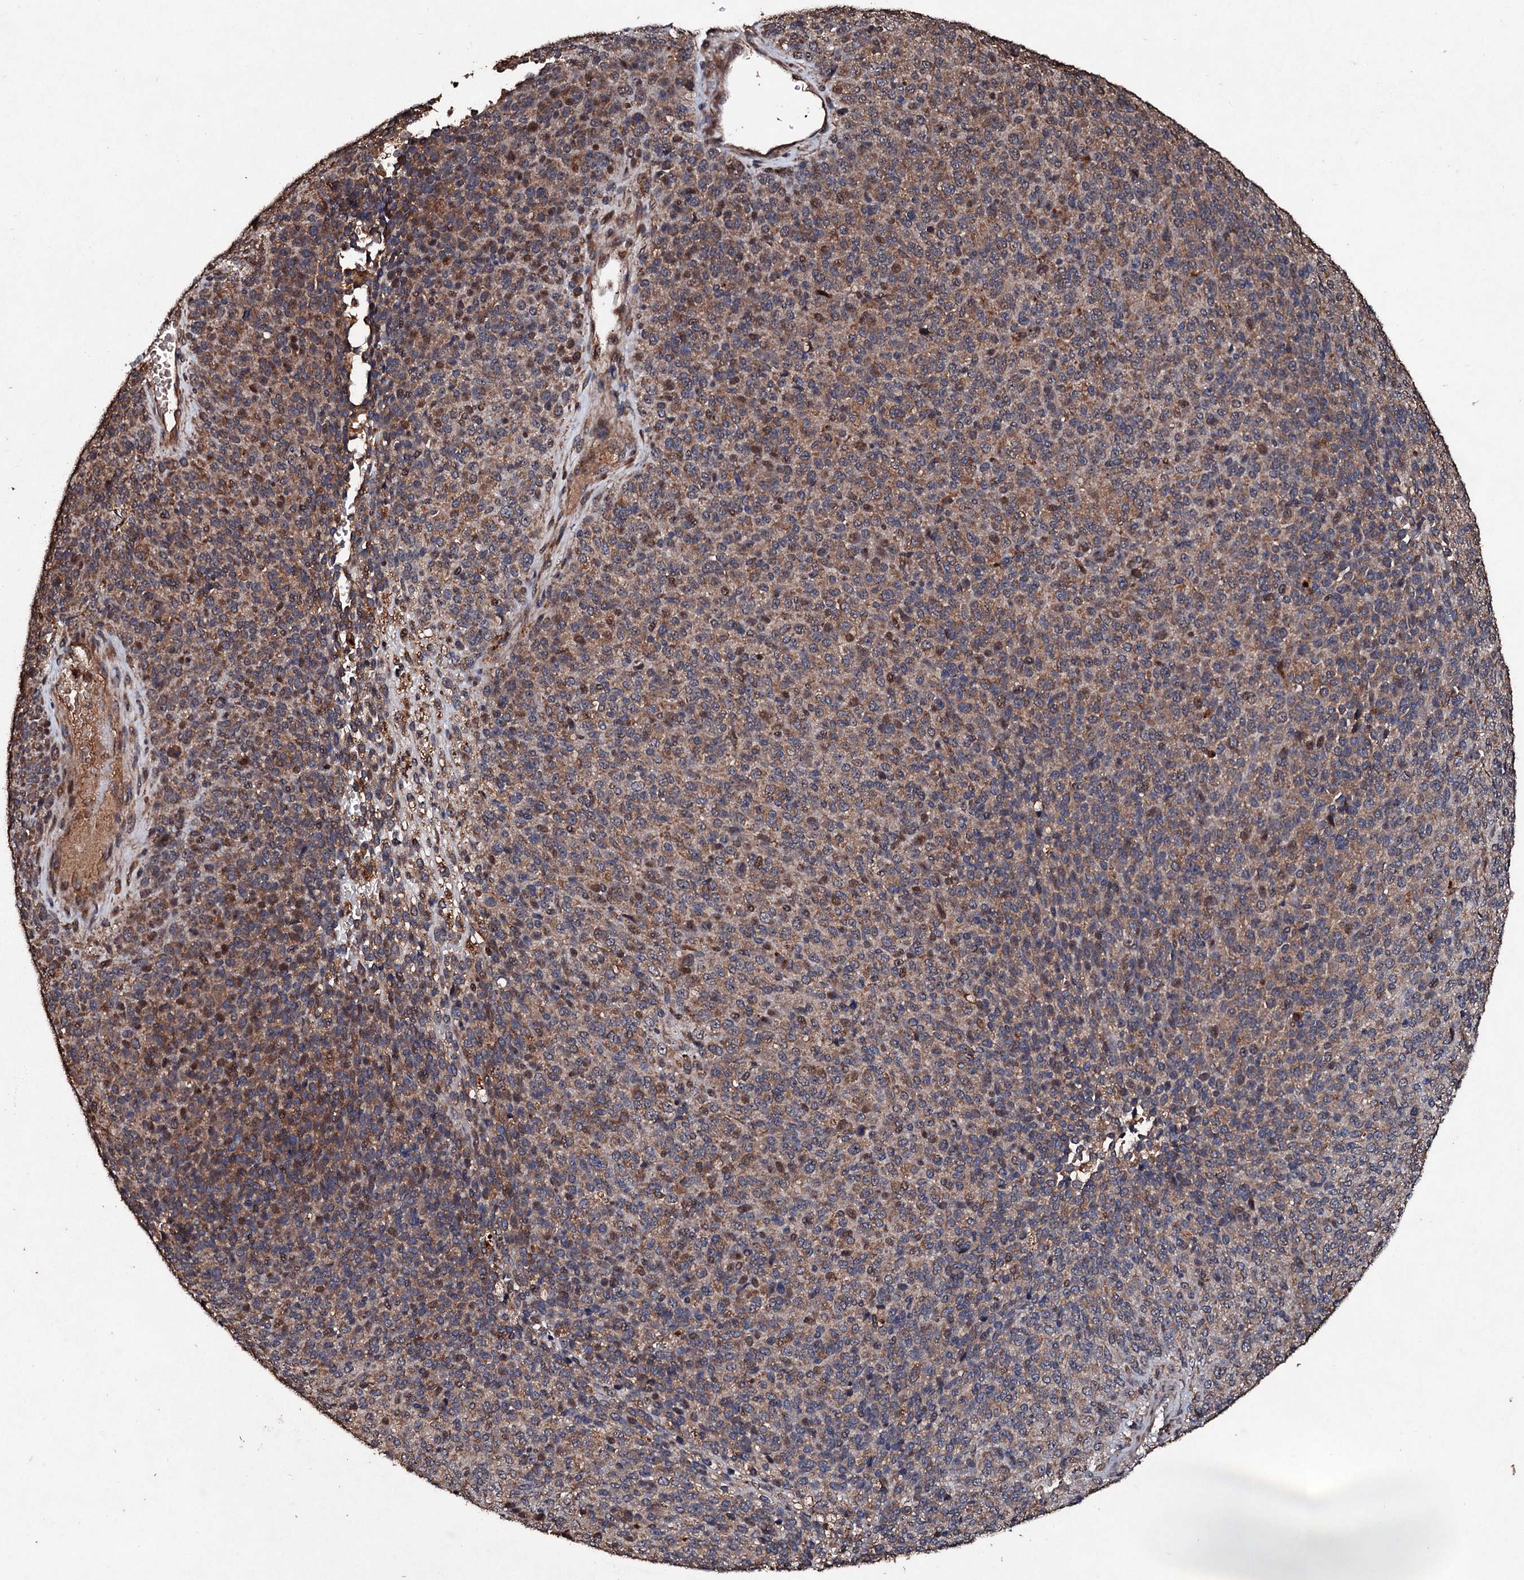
{"staining": {"intensity": "moderate", "quantity": ">75%", "location": "cytoplasmic/membranous"}, "tissue": "melanoma", "cell_type": "Tumor cells", "image_type": "cancer", "snomed": [{"axis": "morphology", "description": "Malignant melanoma, Metastatic site"}, {"axis": "topography", "description": "Brain"}], "caption": "Protein staining demonstrates moderate cytoplasmic/membranous staining in approximately >75% of tumor cells in malignant melanoma (metastatic site).", "gene": "KERA", "patient": {"sex": "female", "age": 56}}